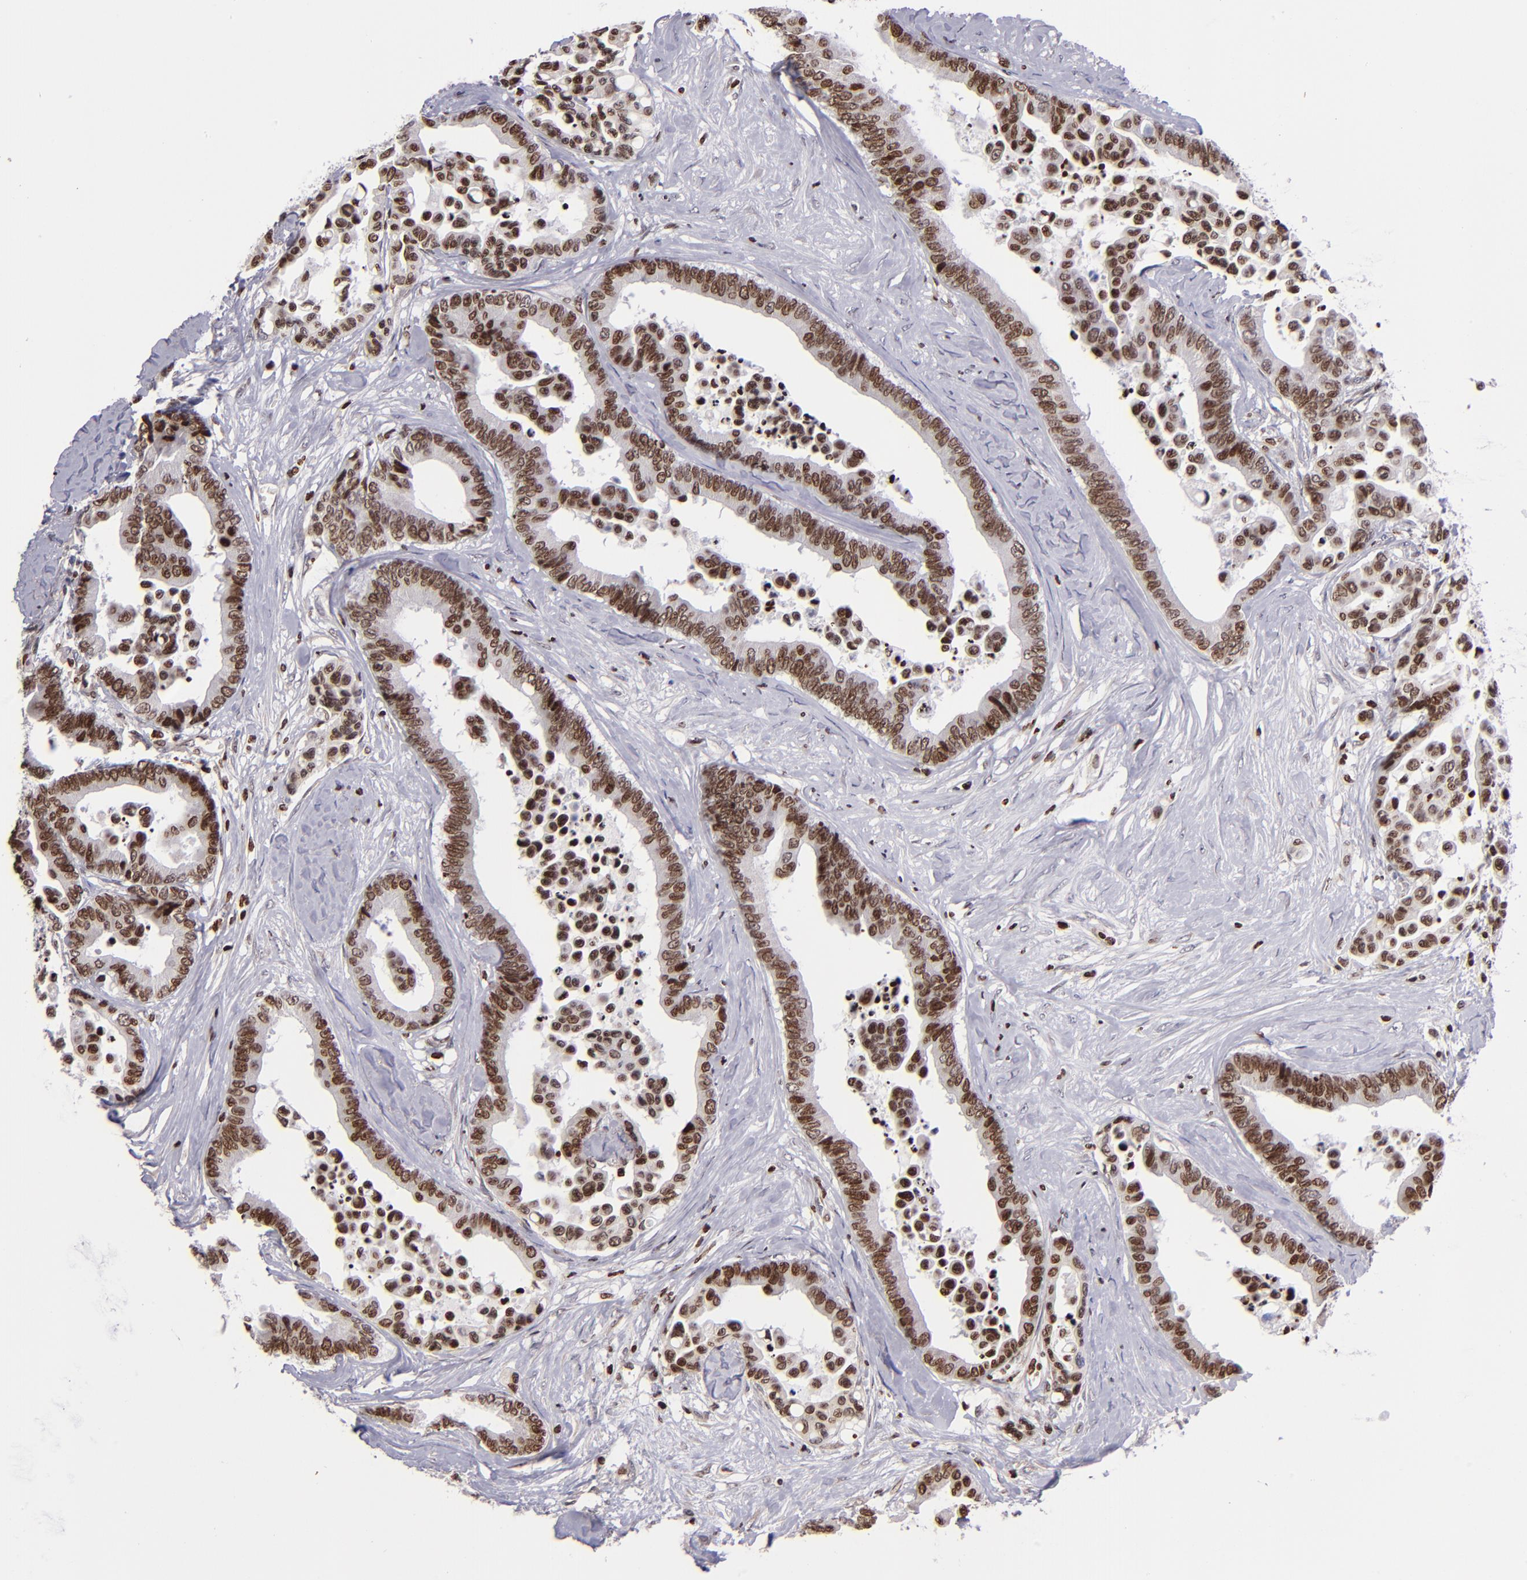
{"staining": {"intensity": "strong", "quantity": ">75%", "location": "nuclear"}, "tissue": "colorectal cancer", "cell_type": "Tumor cells", "image_type": "cancer", "snomed": [{"axis": "morphology", "description": "Adenocarcinoma, NOS"}, {"axis": "topography", "description": "Colon"}], "caption": "High-magnification brightfield microscopy of colorectal cancer stained with DAB (brown) and counterstained with hematoxylin (blue). tumor cells exhibit strong nuclear staining is present in approximately>75% of cells.", "gene": "CDKL5", "patient": {"sex": "male", "age": 82}}